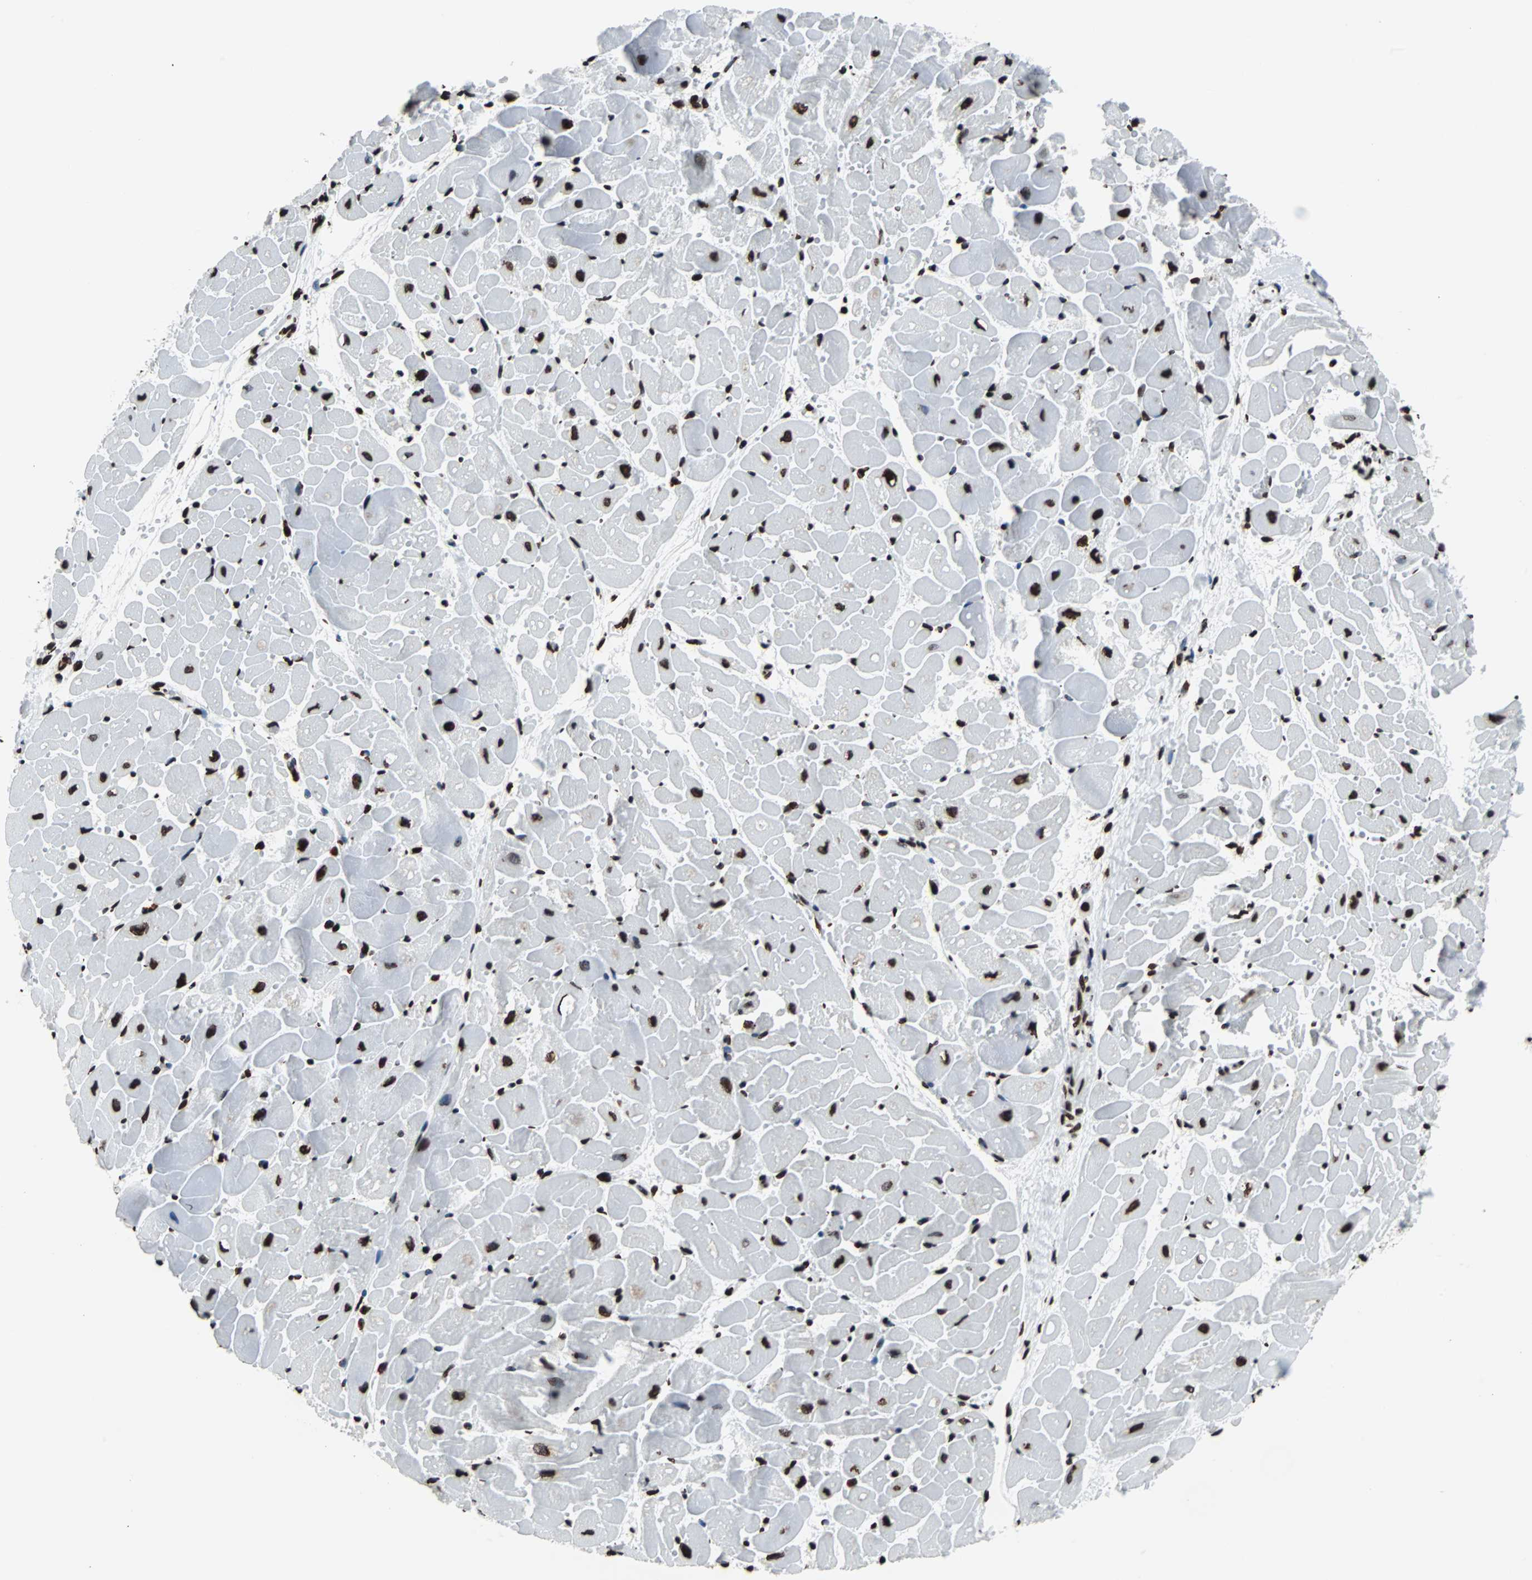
{"staining": {"intensity": "strong", "quantity": ">75%", "location": "nuclear"}, "tissue": "heart muscle", "cell_type": "Cardiomyocytes", "image_type": "normal", "snomed": [{"axis": "morphology", "description": "Normal tissue, NOS"}, {"axis": "topography", "description": "Heart"}], "caption": "This image exhibits unremarkable heart muscle stained with immunohistochemistry to label a protein in brown. The nuclear of cardiomyocytes show strong positivity for the protein. Nuclei are counter-stained blue.", "gene": "H2BC18", "patient": {"sex": "female", "age": 19}}